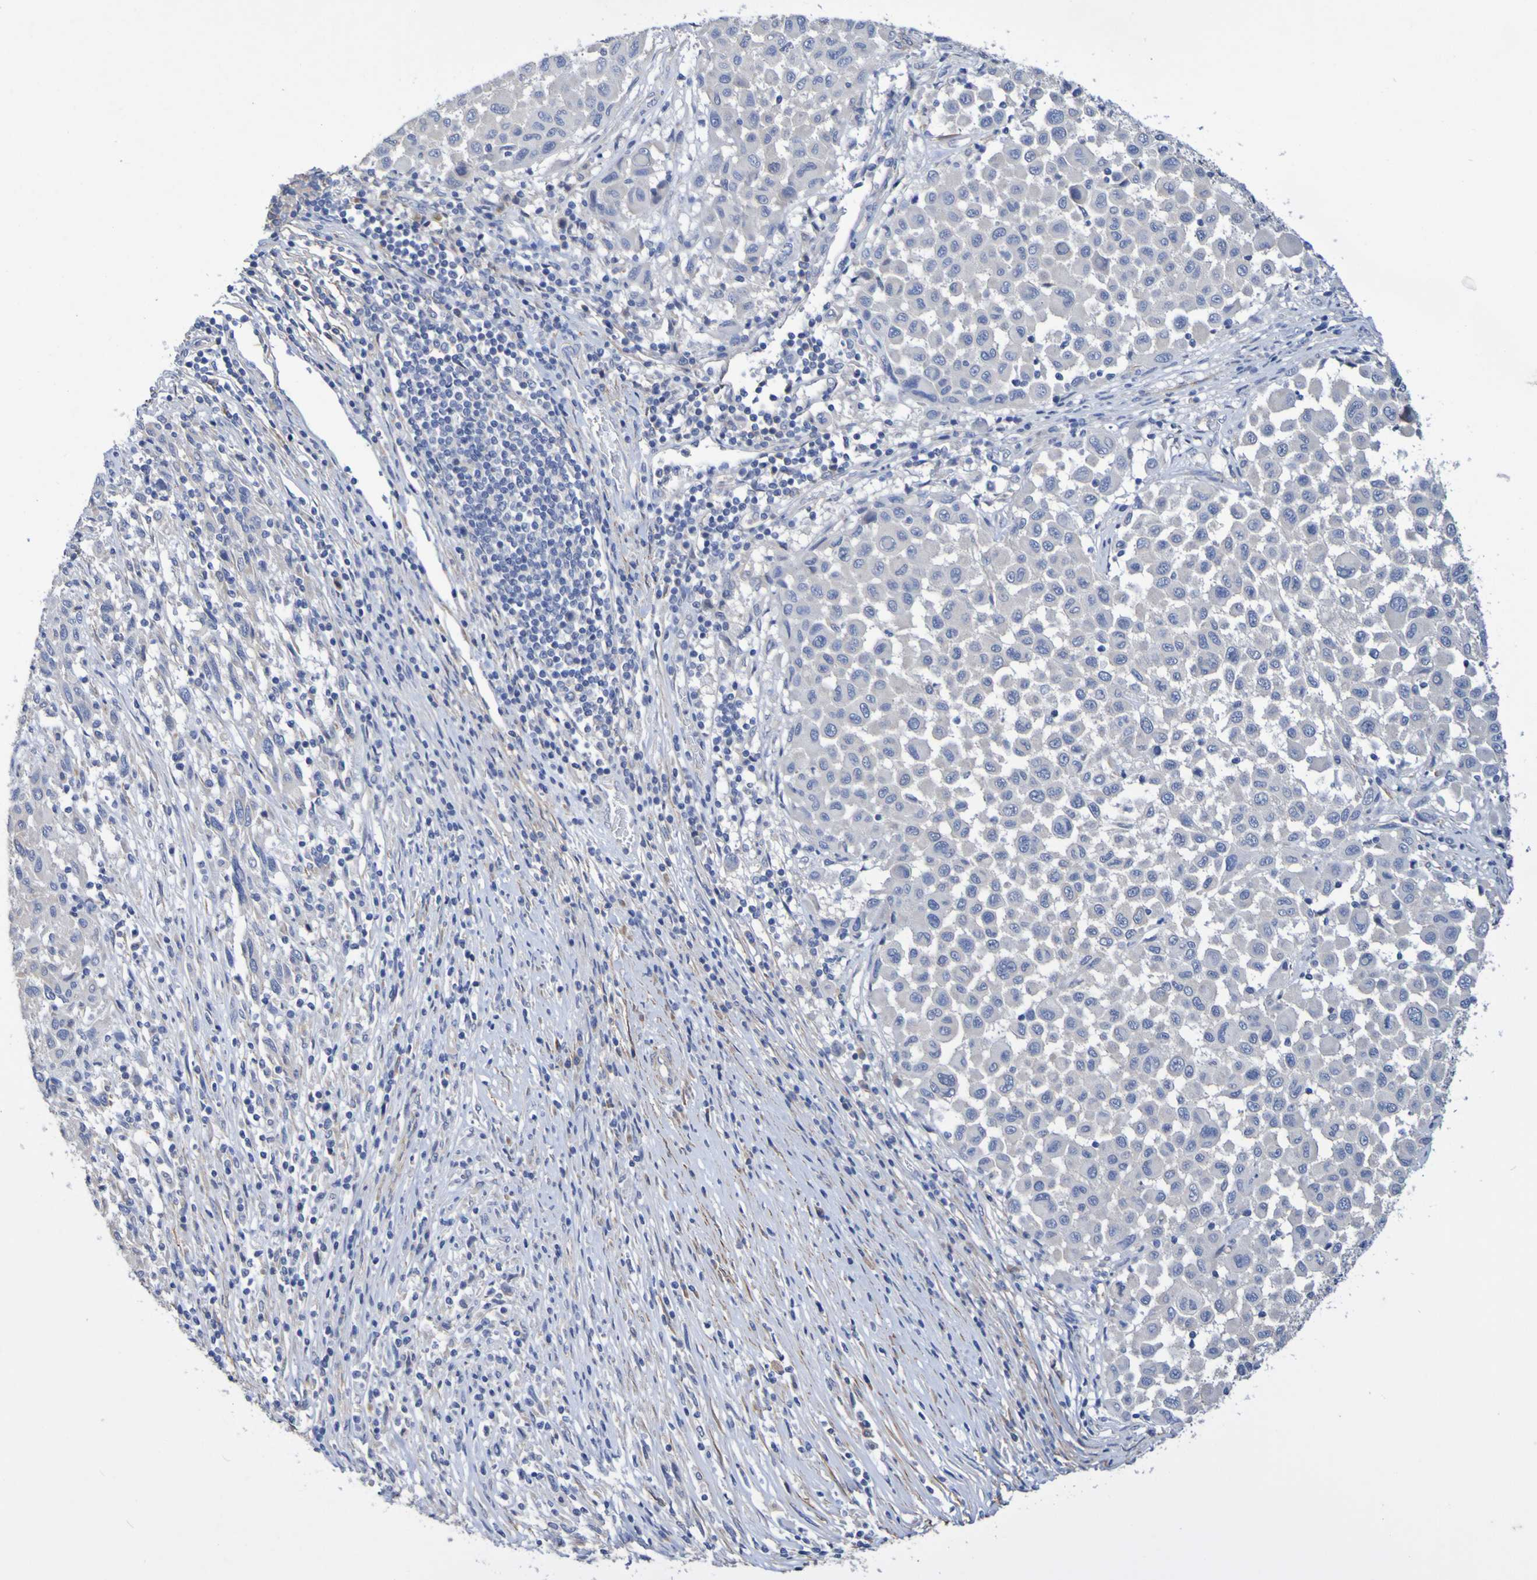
{"staining": {"intensity": "negative", "quantity": "none", "location": "none"}, "tissue": "melanoma", "cell_type": "Tumor cells", "image_type": "cancer", "snomed": [{"axis": "morphology", "description": "Malignant melanoma, Metastatic site"}, {"axis": "topography", "description": "Lymph node"}], "caption": "Tumor cells show no significant protein expression in malignant melanoma (metastatic site).", "gene": "SRPRB", "patient": {"sex": "male", "age": 61}}